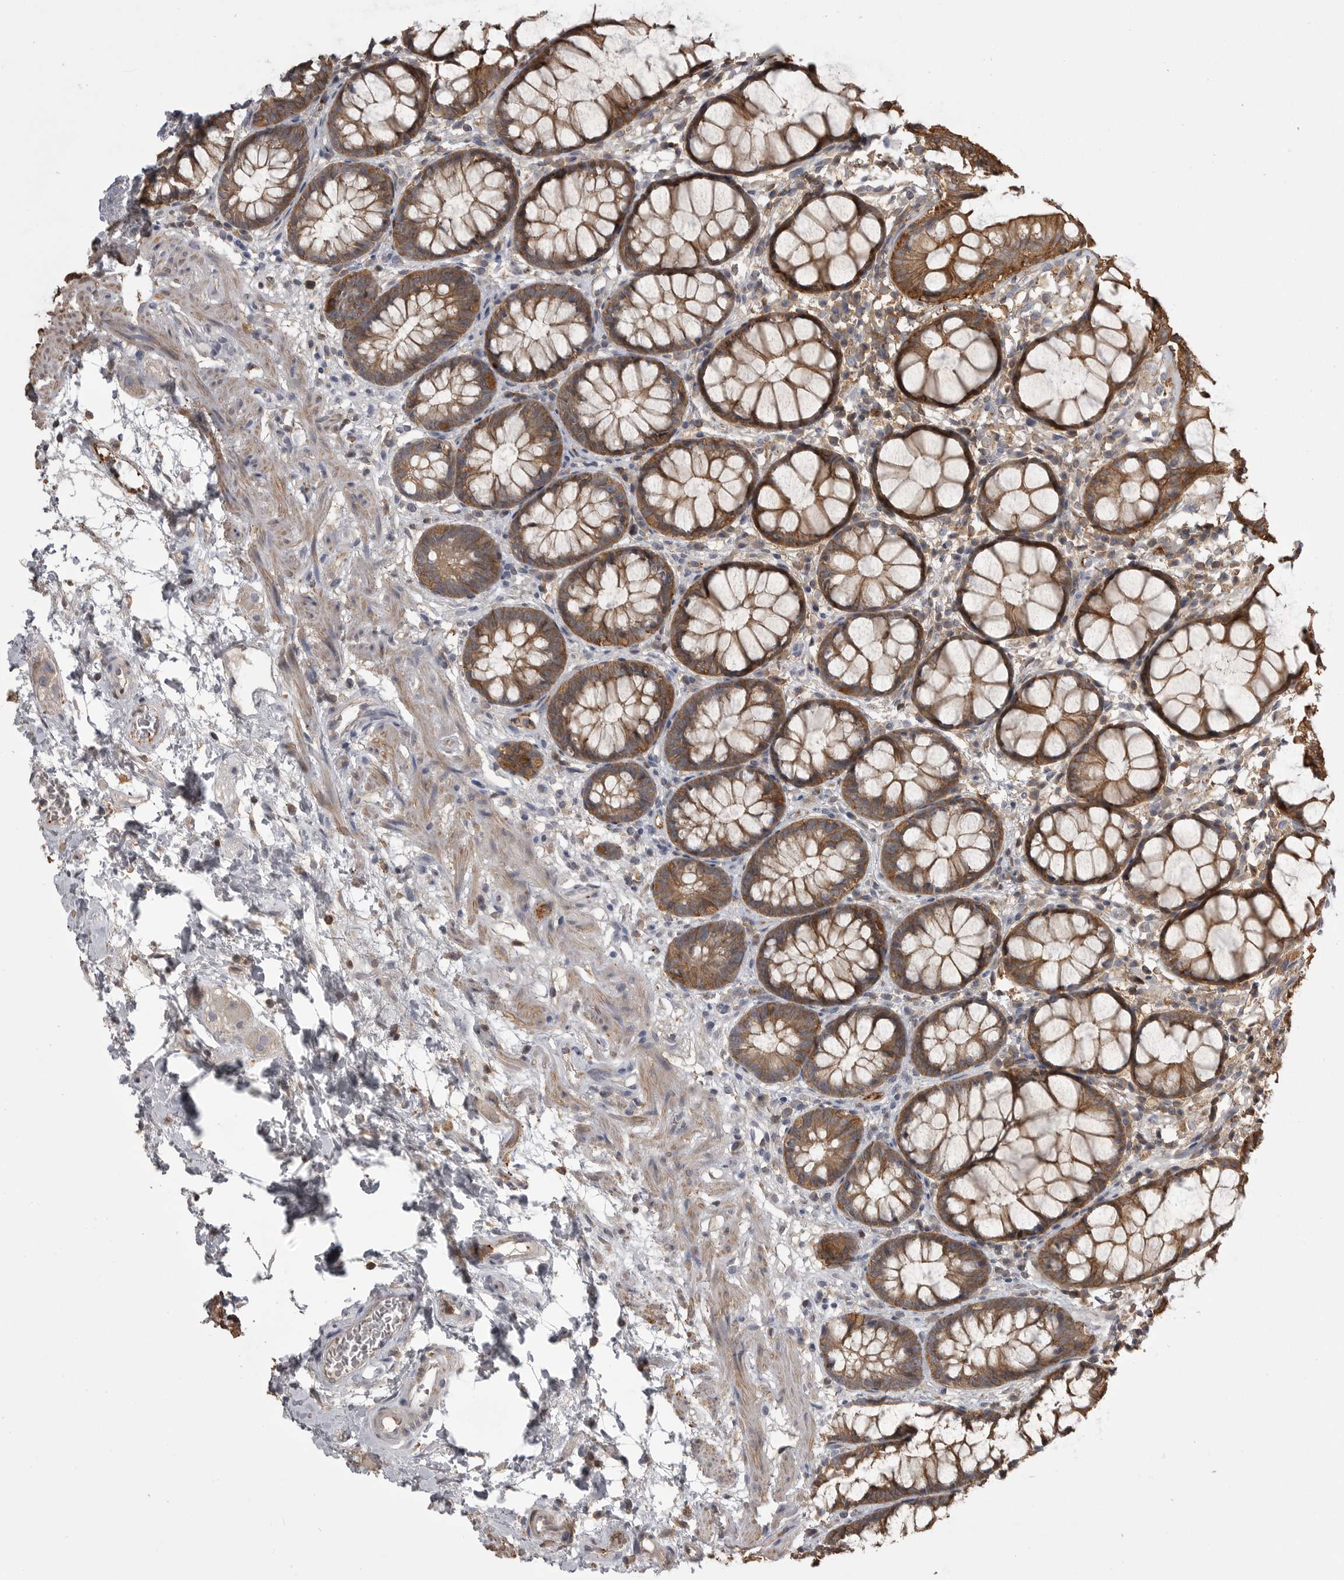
{"staining": {"intensity": "strong", "quantity": ">75%", "location": "cytoplasmic/membranous"}, "tissue": "rectum", "cell_type": "Glandular cells", "image_type": "normal", "snomed": [{"axis": "morphology", "description": "Normal tissue, NOS"}, {"axis": "topography", "description": "Rectum"}], "caption": "This photomicrograph reveals IHC staining of normal human rectum, with high strong cytoplasmic/membranous staining in about >75% of glandular cells.", "gene": "CMTM6", "patient": {"sex": "male", "age": 64}}